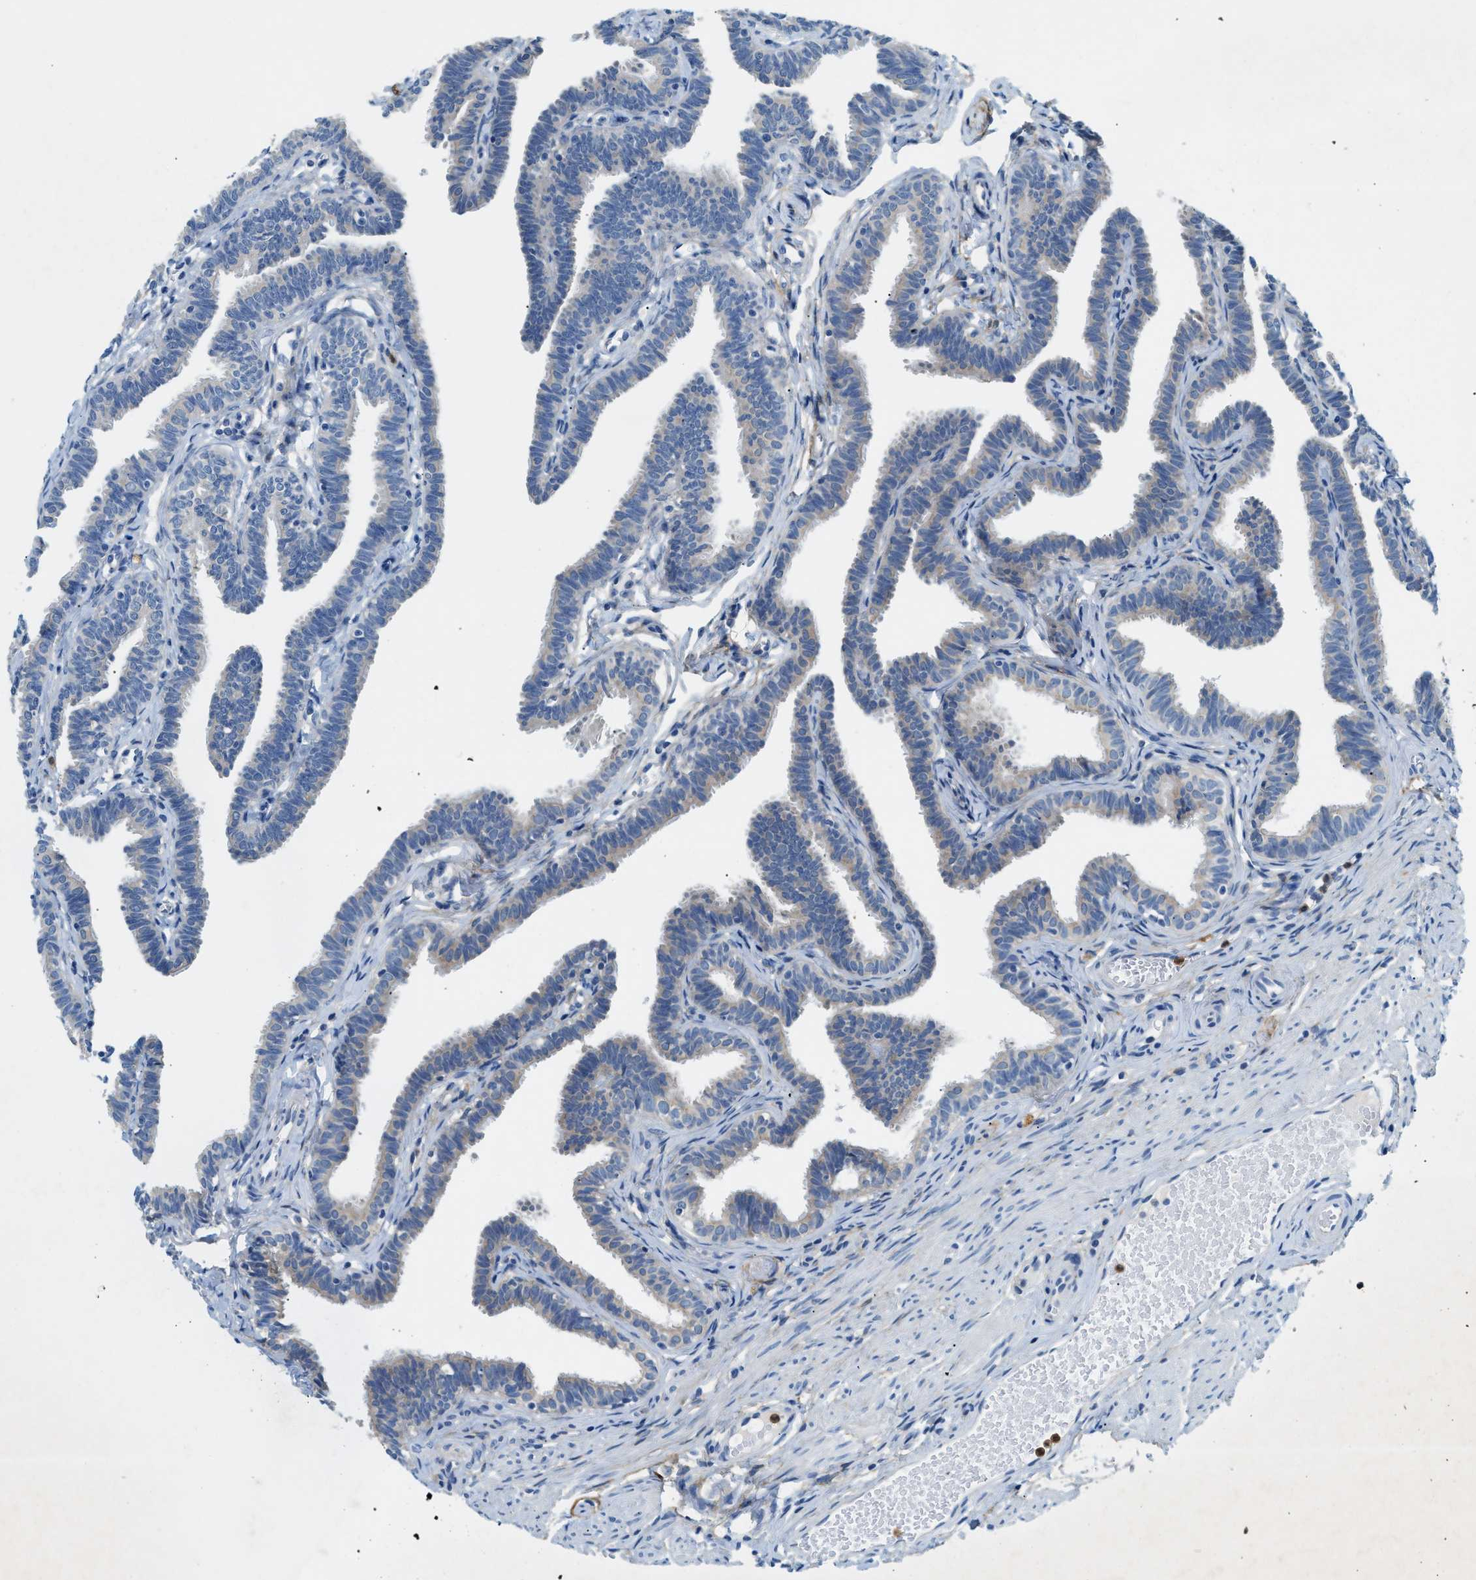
{"staining": {"intensity": "negative", "quantity": "none", "location": "none"}, "tissue": "fallopian tube", "cell_type": "Glandular cells", "image_type": "normal", "snomed": [{"axis": "morphology", "description": "Normal tissue, NOS"}, {"axis": "topography", "description": "Fallopian tube"}, {"axis": "topography", "description": "Ovary"}], "caption": "This is a histopathology image of immunohistochemistry (IHC) staining of normal fallopian tube, which shows no staining in glandular cells.", "gene": "ZDHHC13", "patient": {"sex": "female", "age": 23}}